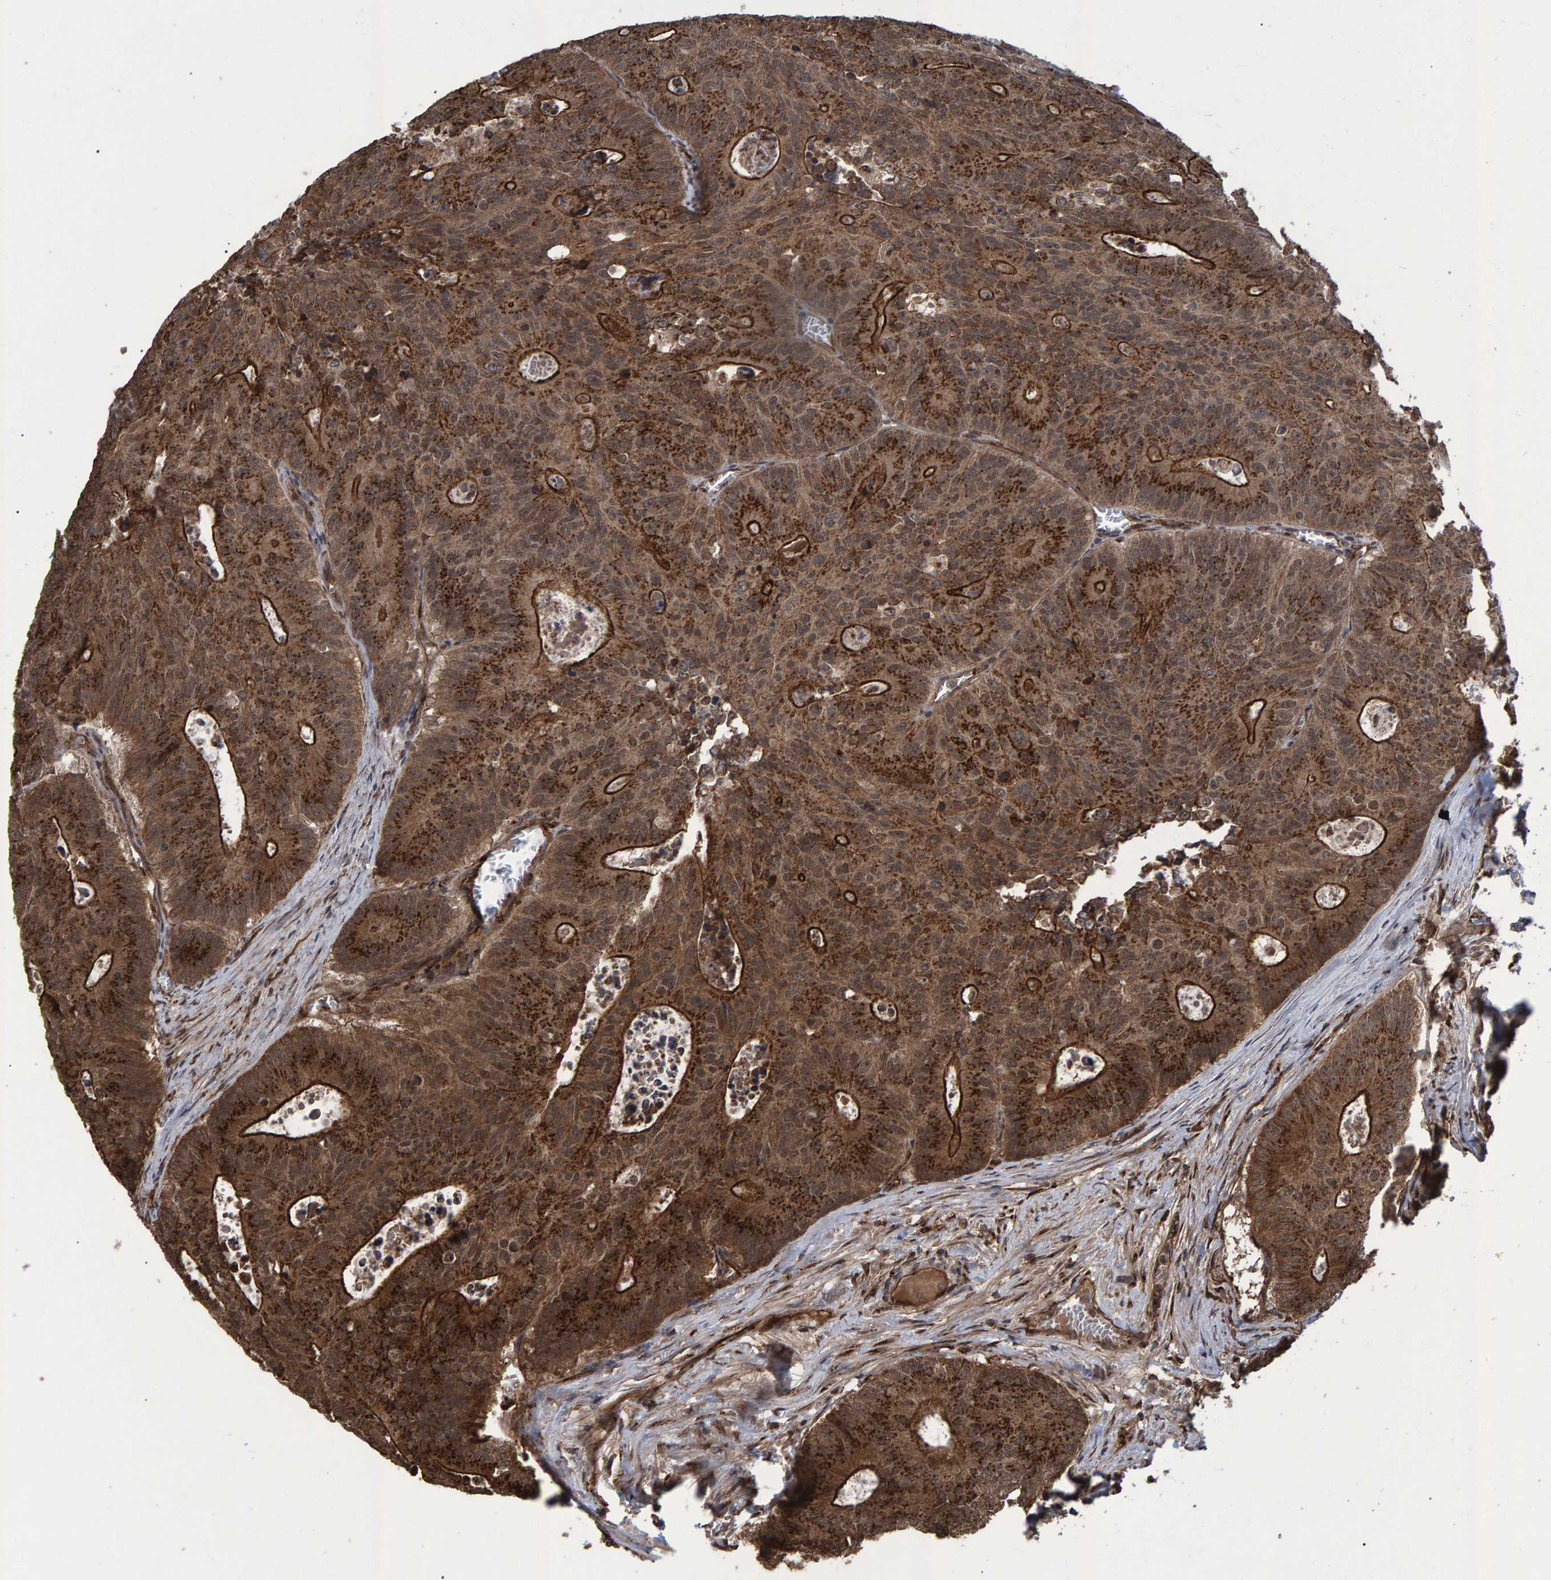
{"staining": {"intensity": "strong", "quantity": ">75%", "location": "cytoplasmic/membranous,nuclear"}, "tissue": "colorectal cancer", "cell_type": "Tumor cells", "image_type": "cancer", "snomed": [{"axis": "morphology", "description": "Adenocarcinoma, NOS"}, {"axis": "topography", "description": "Colon"}], "caption": "Immunohistochemistry micrograph of human adenocarcinoma (colorectal) stained for a protein (brown), which shows high levels of strong cytoplasmic/membranous and nuclear staining in about >75% of tumor cells.", "gene": "TRIM68", "patient": {"sex": "male", "age": 87}}